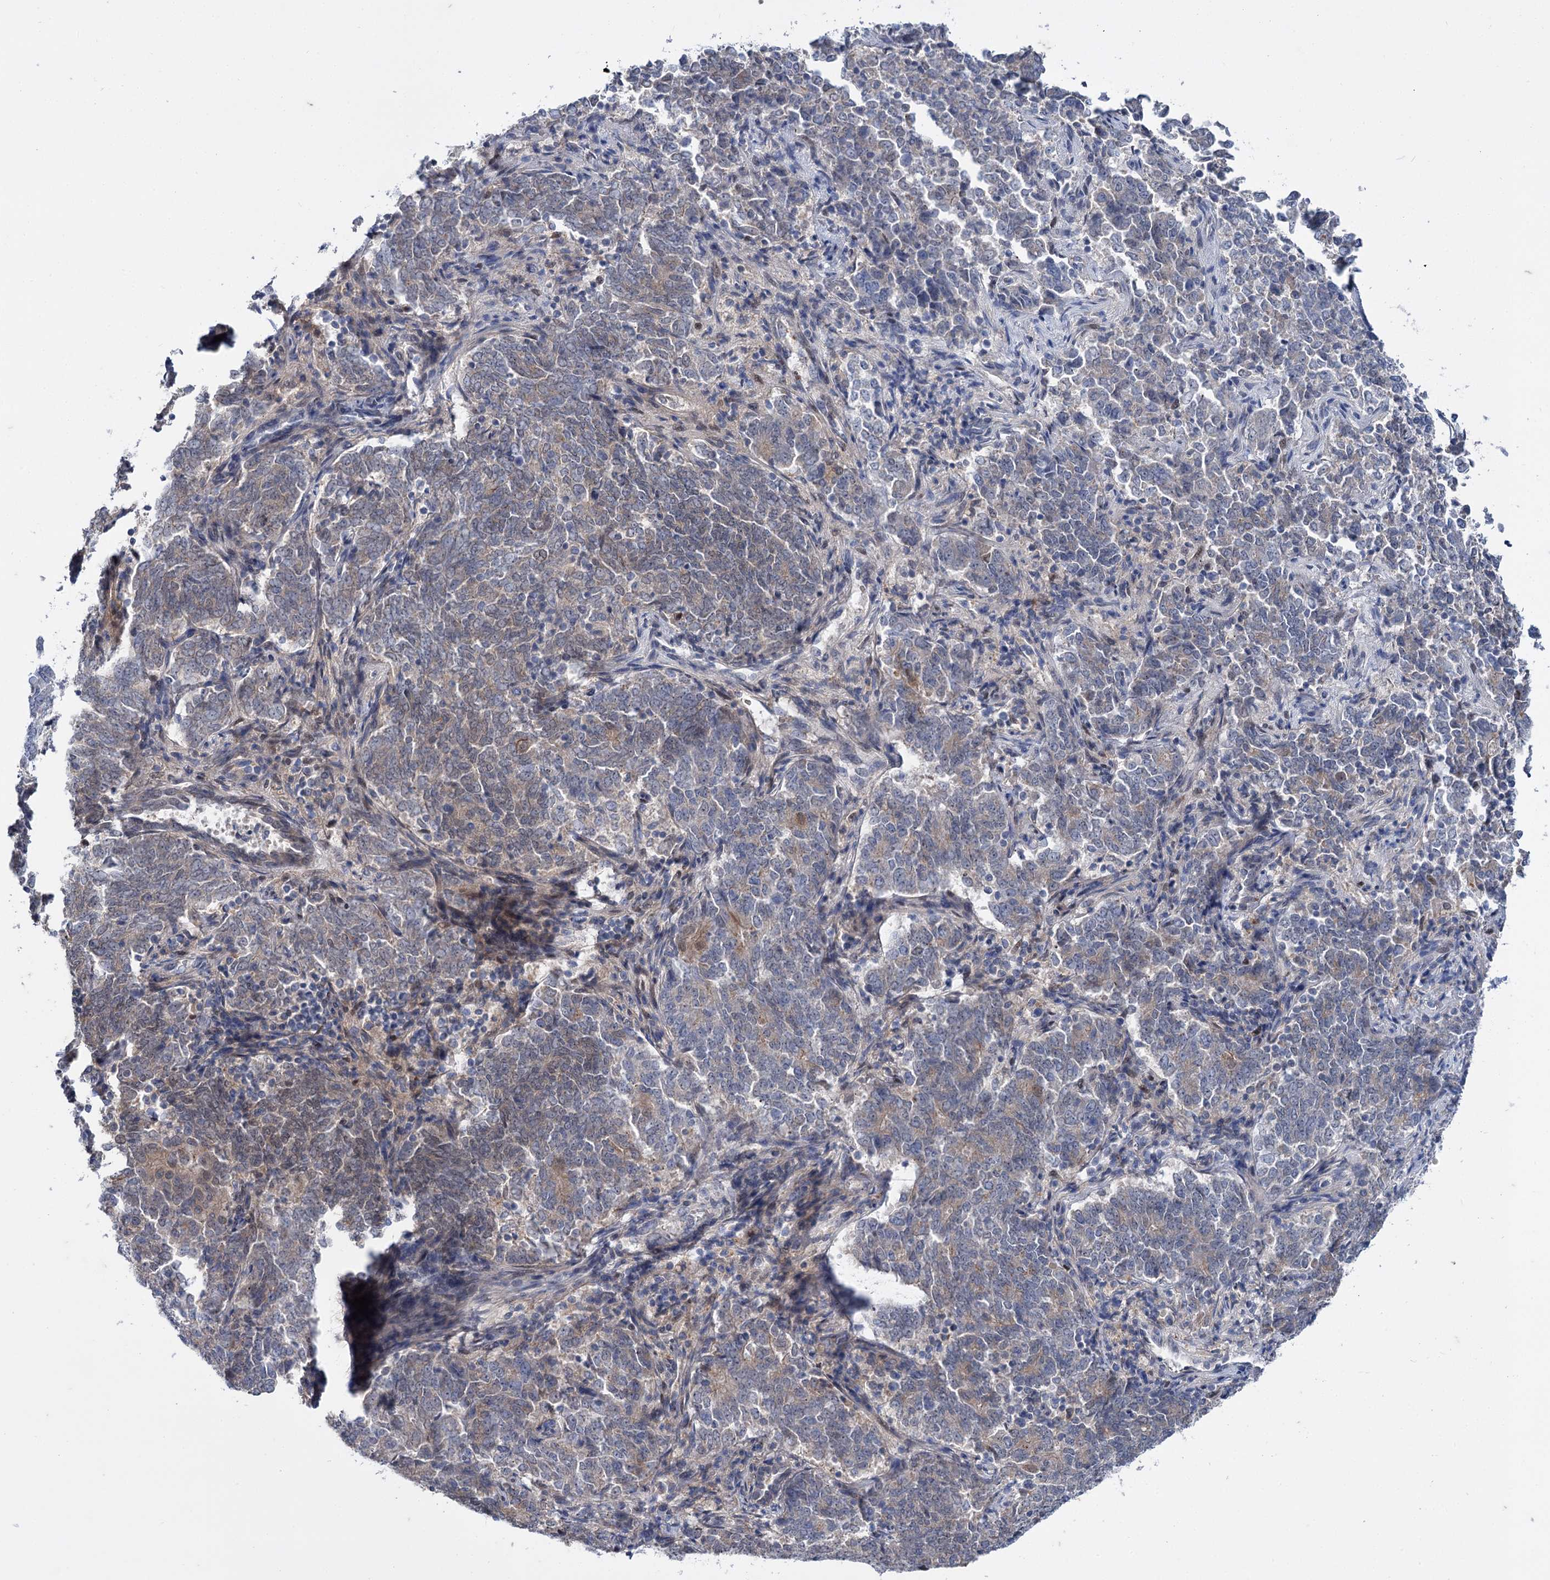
{"staining": {"intensity": "weak", "quantity": "<25%", "location": "cytoplasmic/membranous"}, "tissue": "endometrial cancer", "cell_type": "Tumor cells", "image_type": "cancer", "snomed": [{"axis": "morphology", "description": "Adenocarcinoma, NOS"}, {"axis": "topography", "description": "Endometrium"}], "caption": "High magnification brightfield microscopy of endometrial adenocarcinoma stained with DAB (3,3'-diaminobenzidine) (brown) and counterstained with hematoxylin (blue): tumor cells show no significant positivity.", "gene": "MID1IP1", "patient": {"sex": "female", "age": 80}}